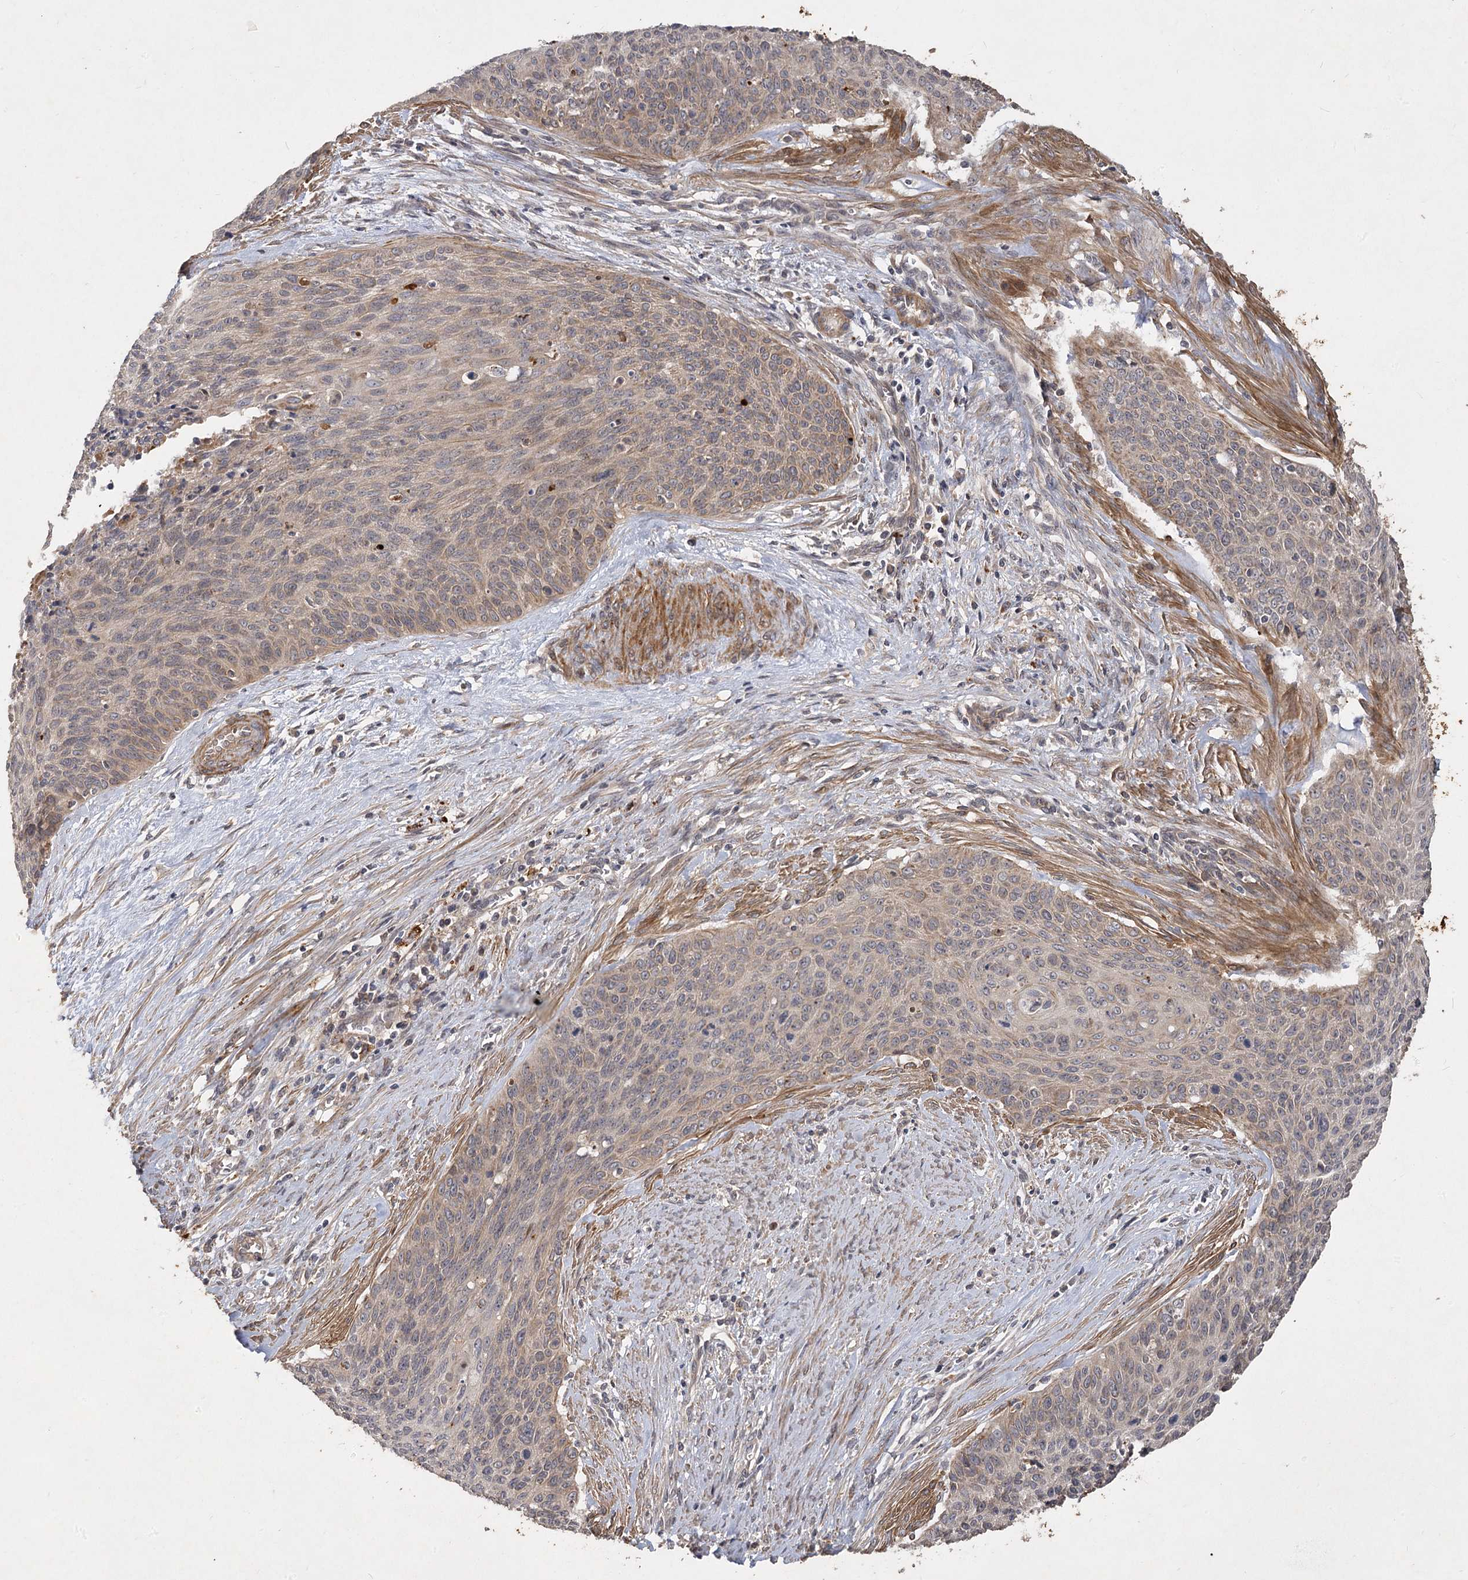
{"staining": {"intensity": "weak", "quantity": "25%-75%", "location": "cytoplasmic/membranous"}, "tissue": "cervical cancer", "cell_type": "Tumor cells", "image_type": "cancer", "snomed": [{"axis": "morphology", "description": "Squamous cell carcinoma, NOS"}, {"axis": "topography", "description": "Cervix"}], "caption": "Approximately 25%-75% of tumor cells in human squamous cell carcinoma (cervical) reveal weak cytoplasmic/membranous protein positivity as visualized by brown immunohistochemical staining.", "gene": "PIK3C2A", "patient": {"sex": "female", "age": 55}}